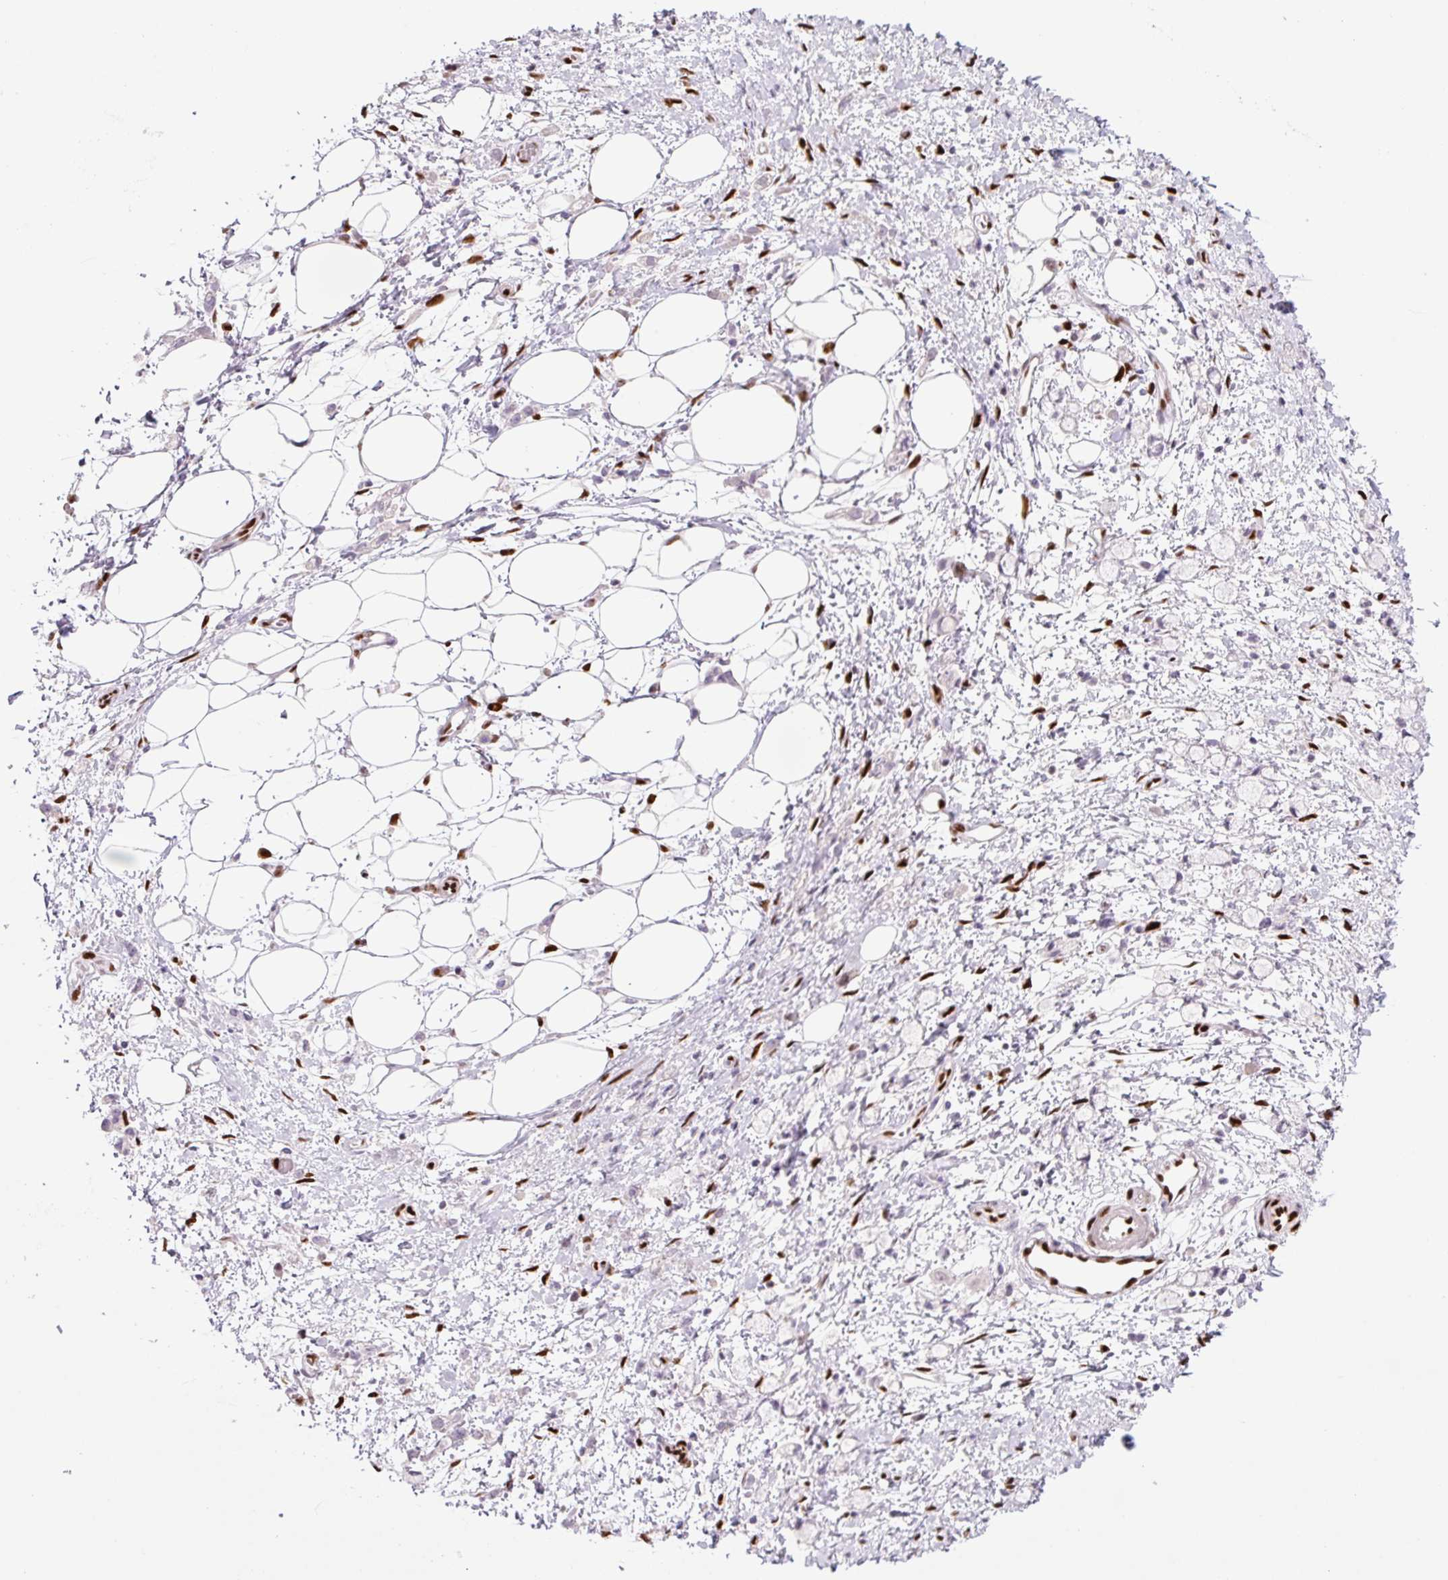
{"staining": {"intensity": "negative", "quantity": "none", "location": "none"}, "tissue": "stomach cancer", "cell_type": "Tumor cells", "image_type": "cancer", "snomed": [{"axis": "morphology", "description": "Adenocarcinoma, NOS"}, {"axis": "topography", "description": "Stomach"}], "caption": "Immunohistochemical staining of stomach cancer exhibits no significant expression in tumor cells.", "gene": "ZEB1", "patient": {"sex": "female", "age": 60}}